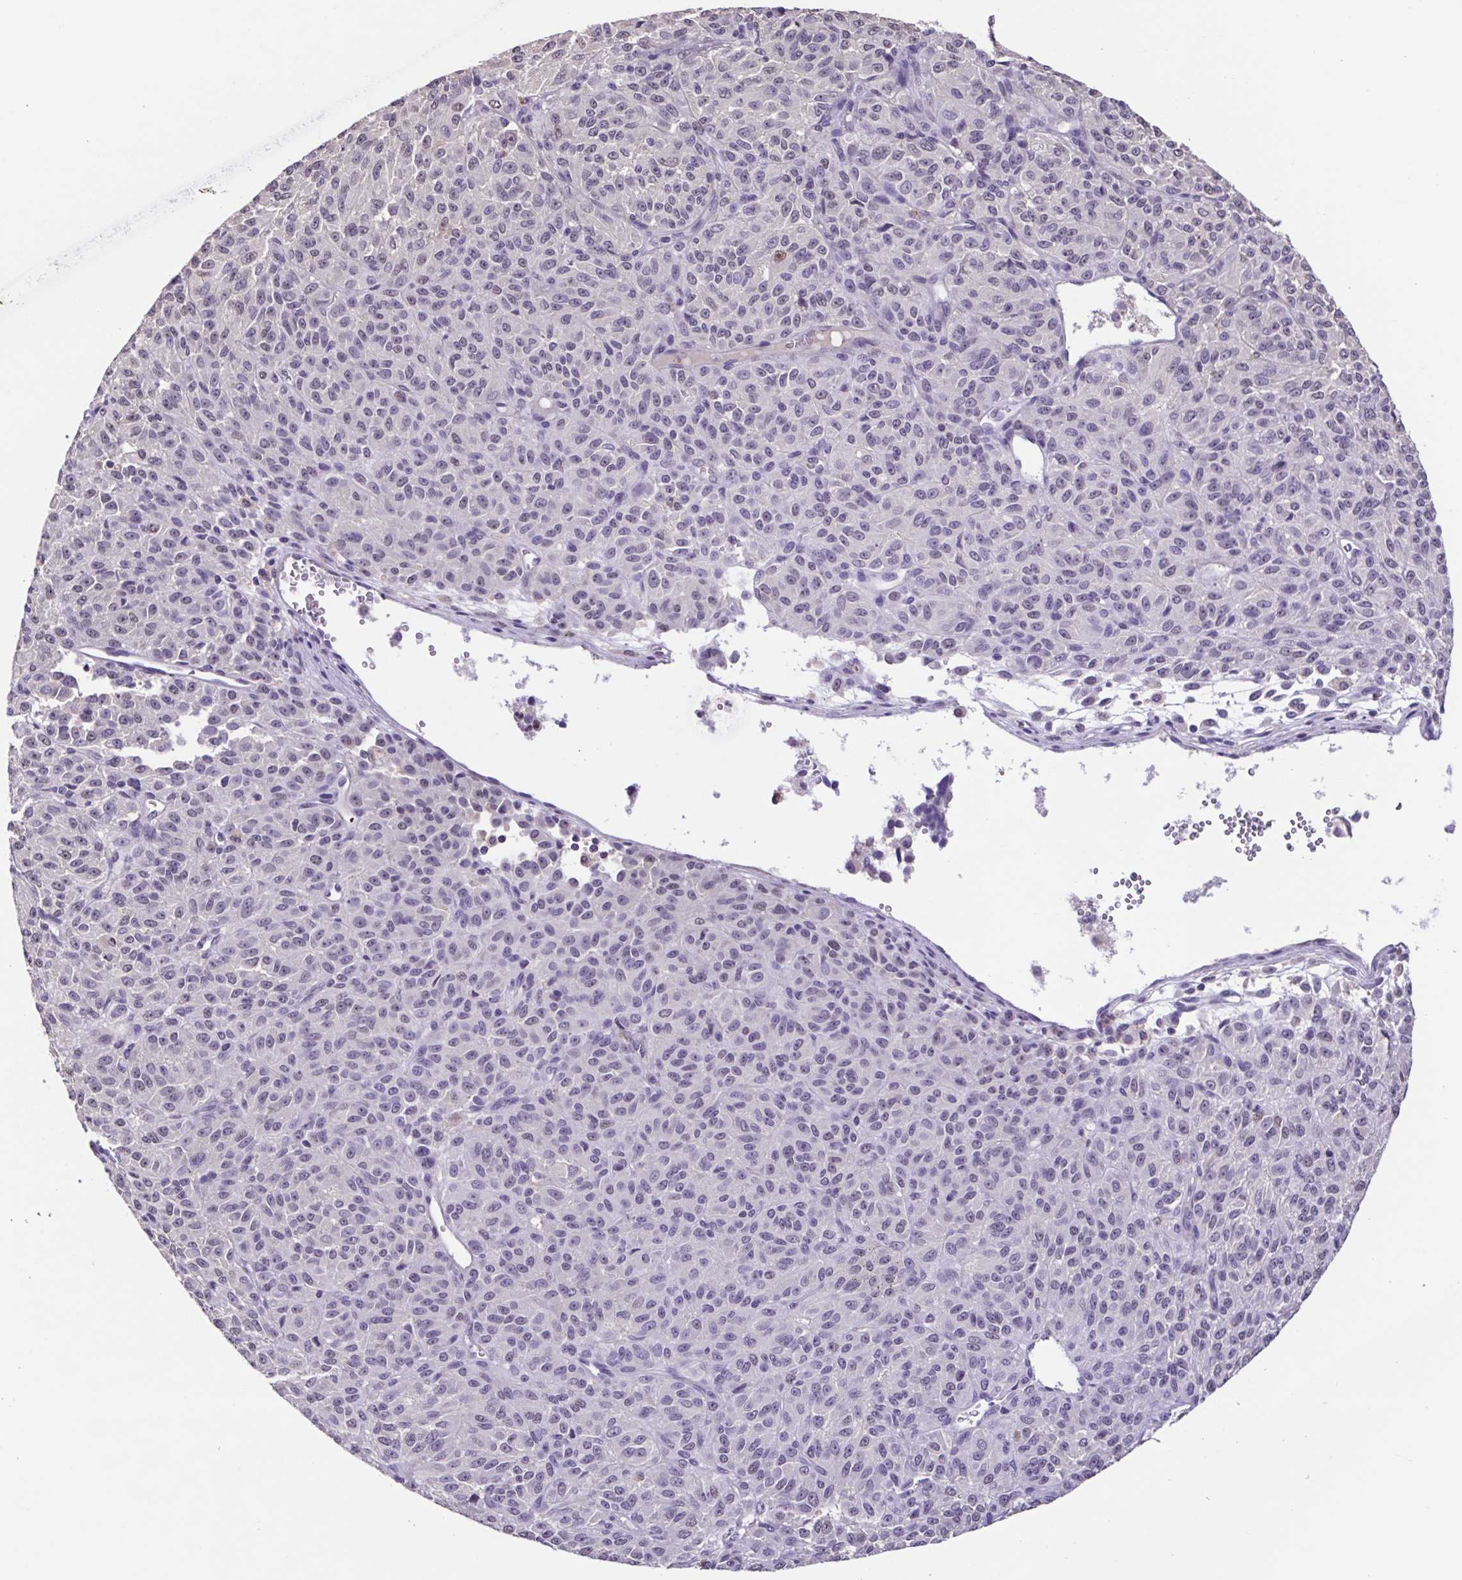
{"staining": {"intensity": "weak", "quantity": "<25%", "location": "nuclear"}, "tissue": "melanoma", "cell_type": "Tumor cells", "image_type": "cancer", "snomed": [{"axis": "morphology", "description": "Malignant melanoma, Metastatic site"}, {"axis": "topography", "description": "Brain"}], "caption": "A high-resolution micrograph shows IHC staining of melanoma, which displays no significant positivity in tumor cells.", "gene": "ACTRT3", "patient": {"sex": "female", "age": 56}}